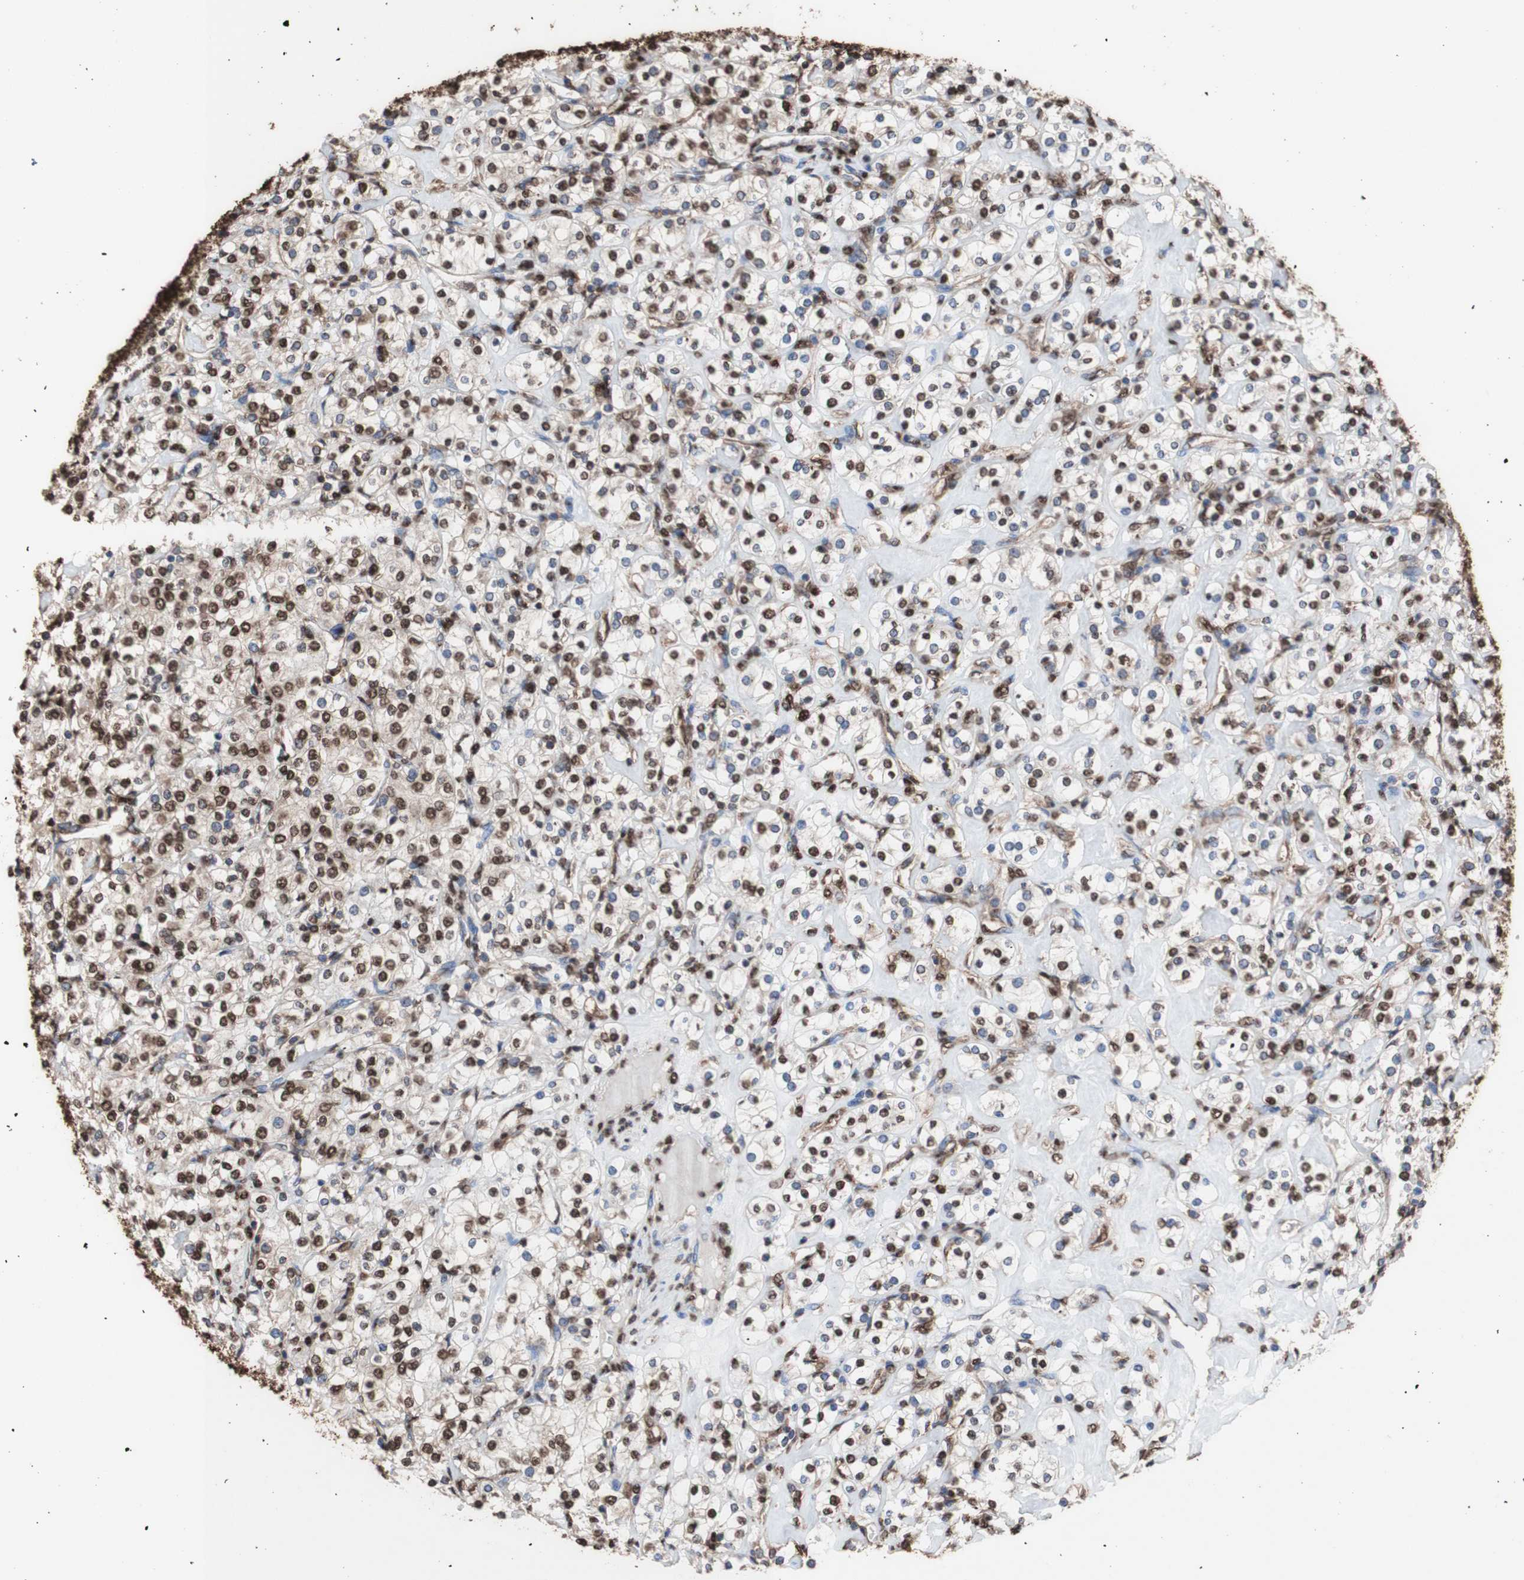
{"staining": {"intensity": "strong", "quantity": "25%-75%", "location": "cytoplasmic/membranous,nuclear"}, "tissue": "renal cancer", "cell_type": "Tumor cells", "image_type": "cancer", "snomed": [{"axis": "morphology", "description": "Adenocarcinoma, NOS"}, {"axis": "topography", "description": "Kidney"}], "caption": "Strong cytoplasmic/membranous and nuclear protein positivity is seen in about 25%-75% of tumor cells in renal adenocarcinoma. (DAB (3,3'-diaminobenzidine) IHC, brown staining for protein, blue staining for nuclei).", "gene": "PIDD1", "patient": {"sex": "male", "age": 77}}